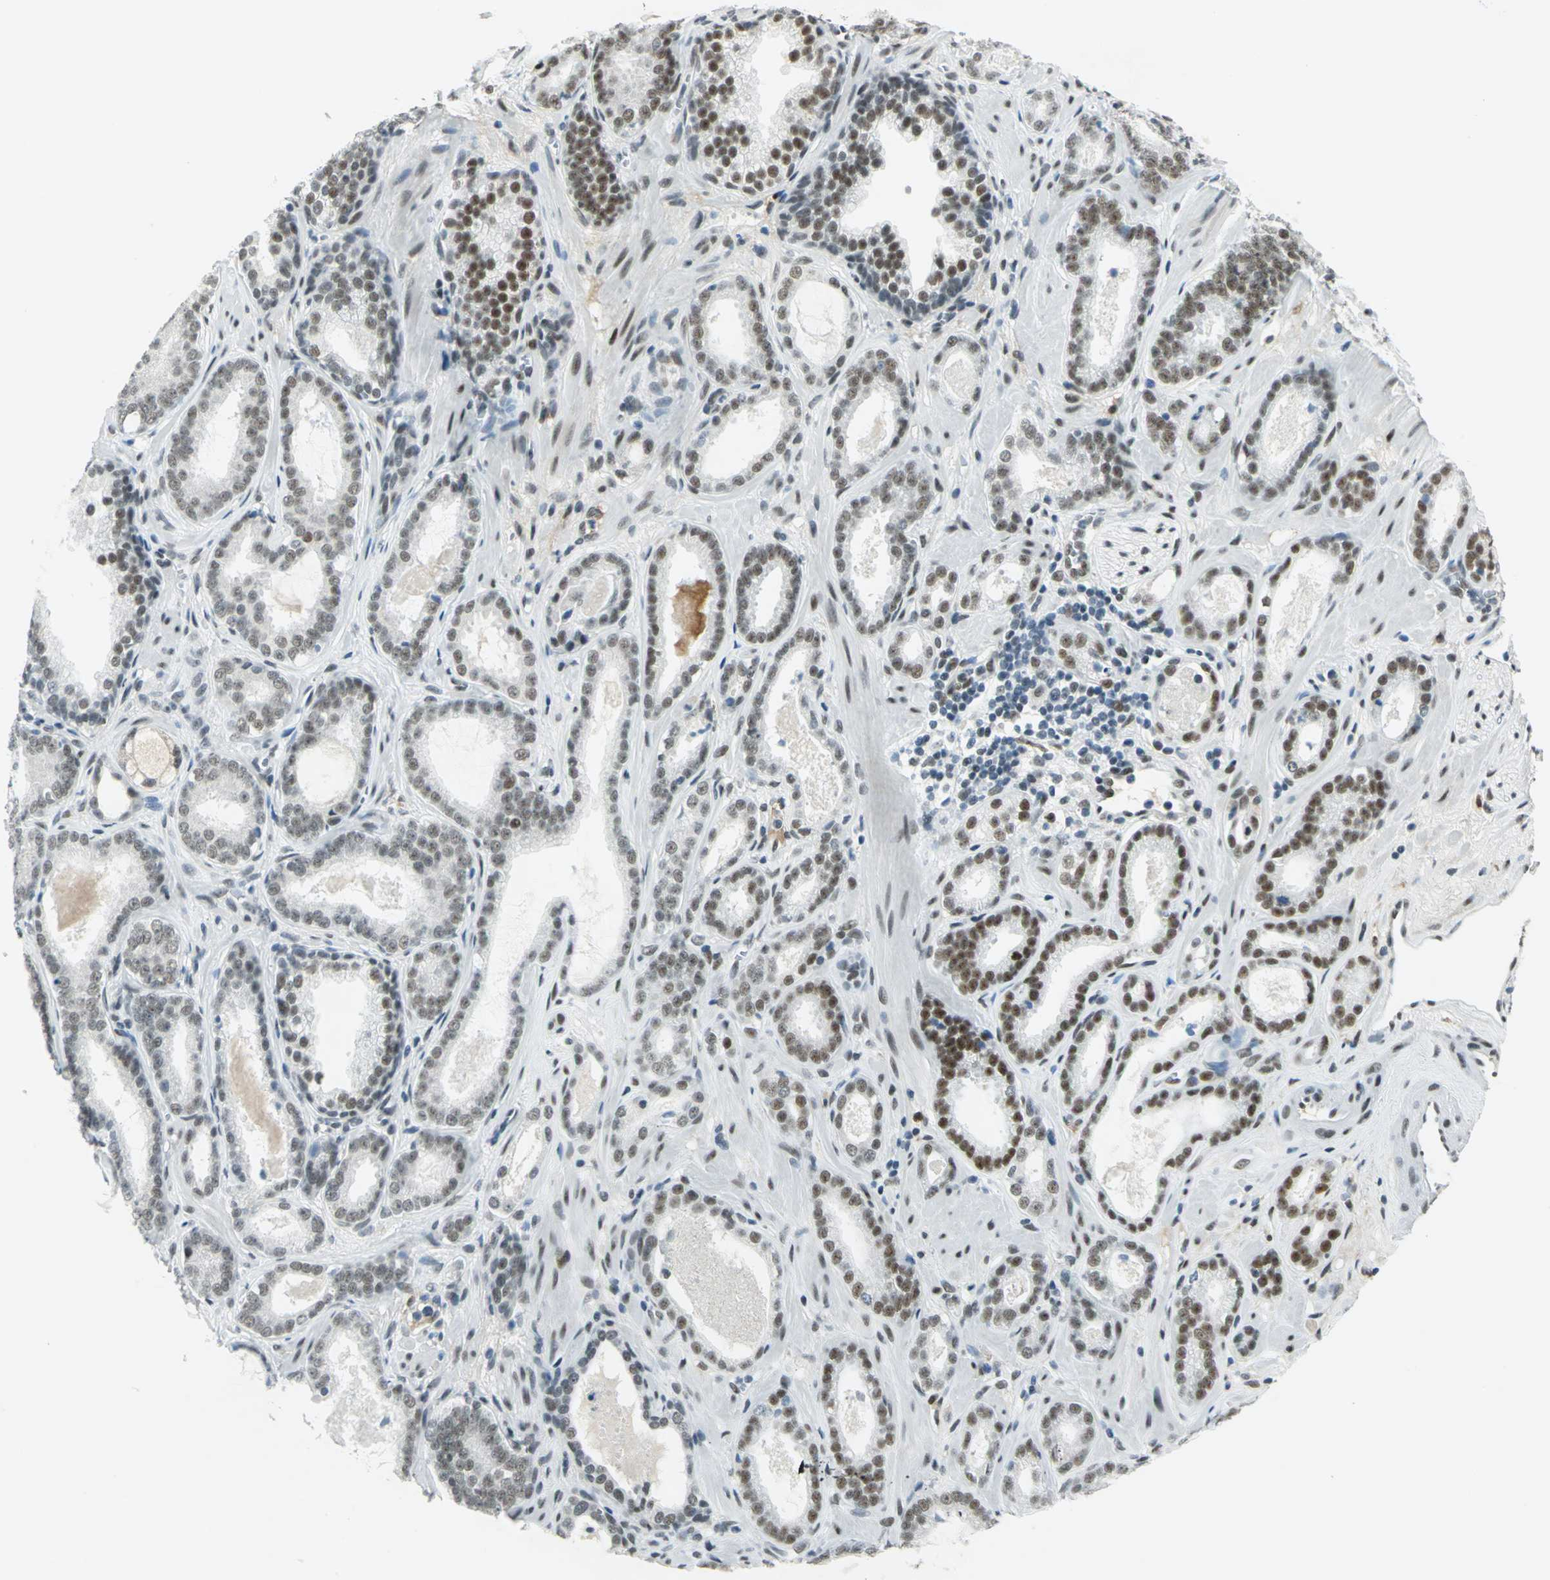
{"staining": {"intensity": "moderate", "quantity": "25%-75%", "location": "nuclear"}, "tissue": "prostate cancer", "cell_type": "Tumor cells", "image_type": "cancer", "snomed": [{"axis": "morphology", "description": "Adenocarcinoma, Low grade"}, {"axis": "topography", "description": "Prostate"}], "caption": "A high-resolution histopathology image shows IHC staining of low-grade adenocarcinoma (prostate), which reveals moderate nuclear positivity in about 25%-75% of tumor cells.", "gene": "MTMR10", "patient": {"sex": "male", "age": 57}}